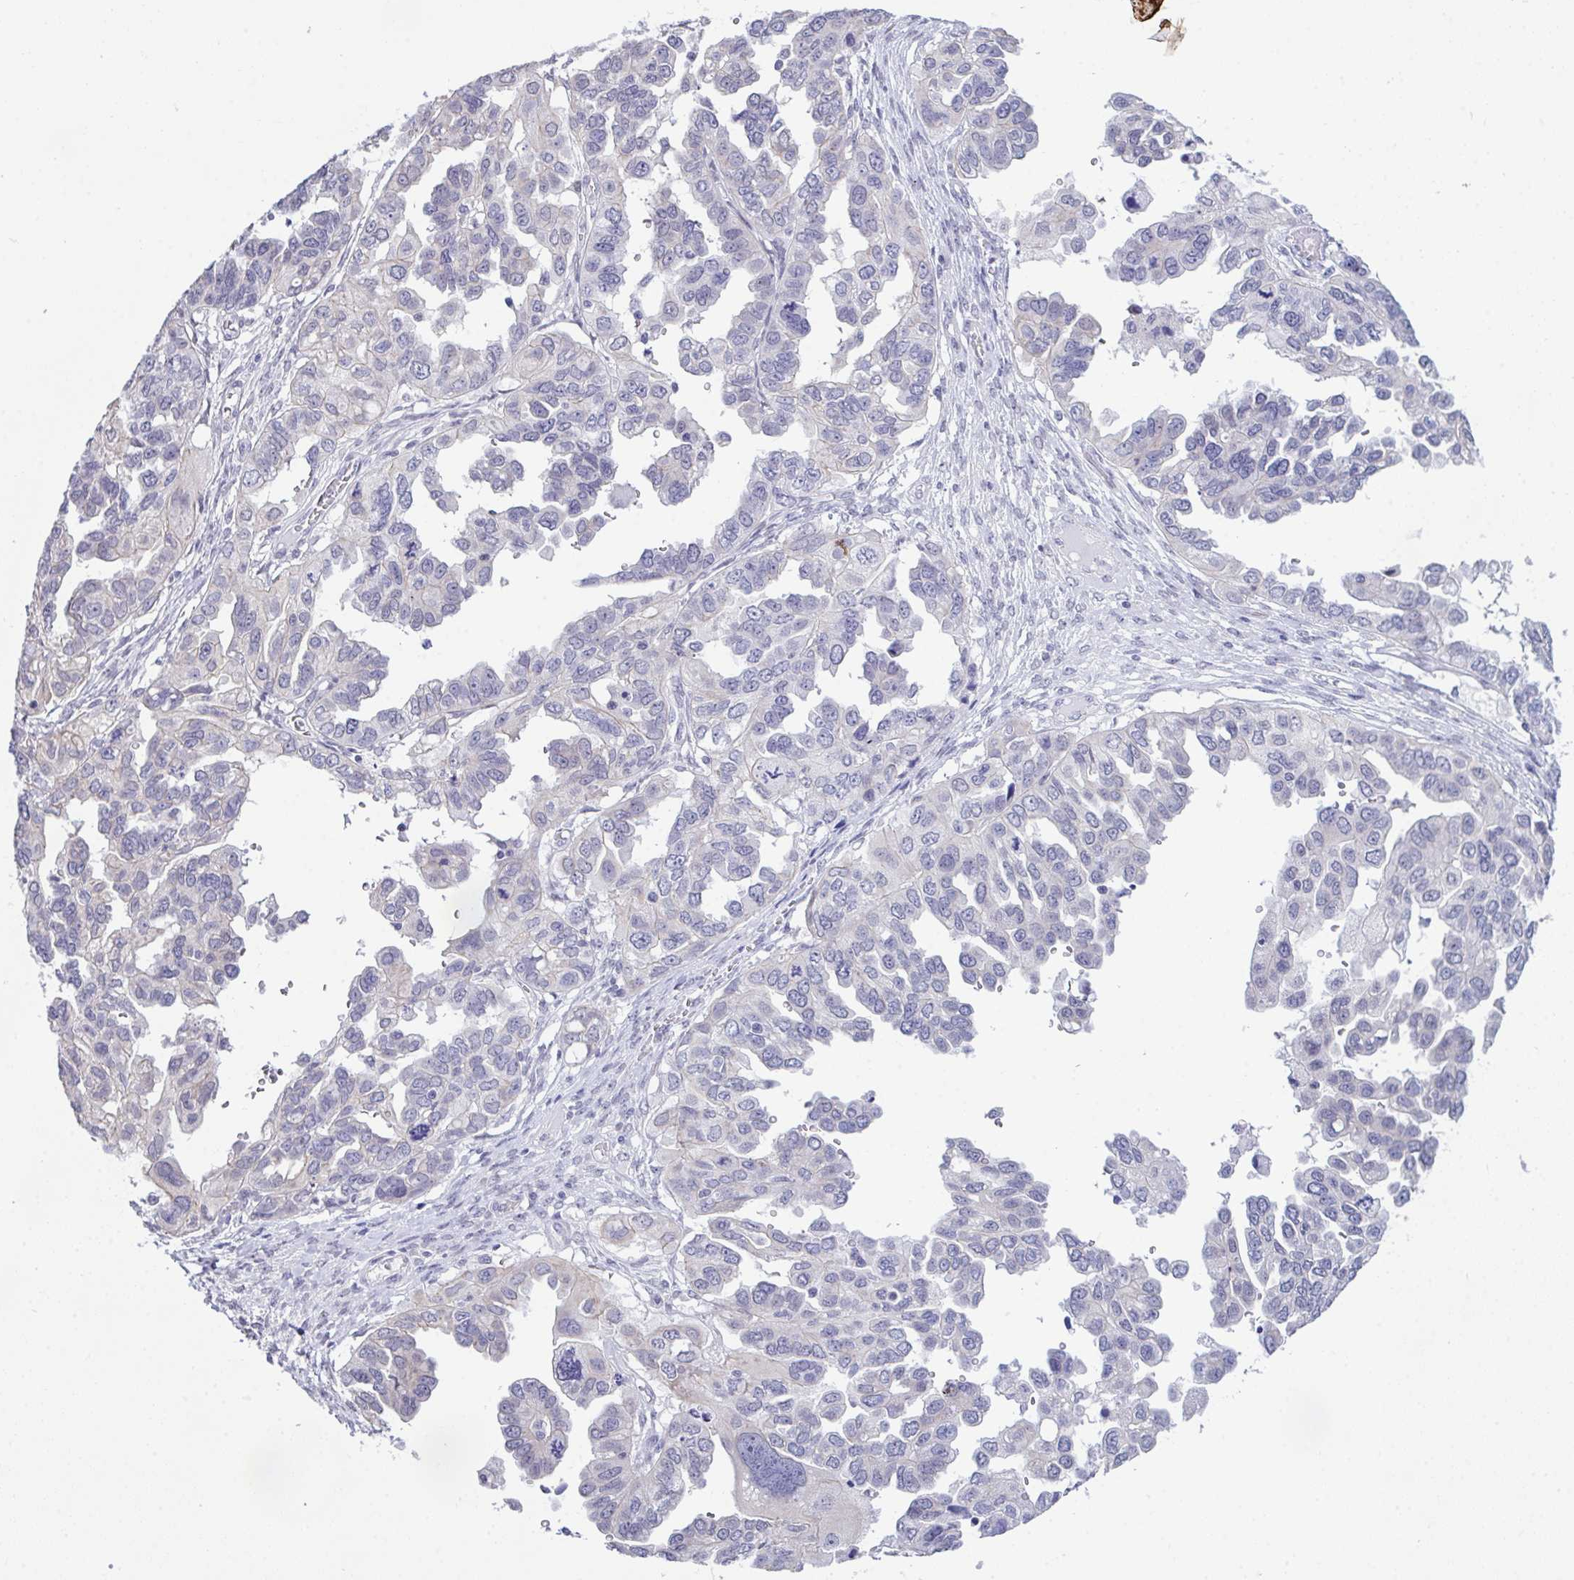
{"staining": {"intensity": "negative", "quantity": "none", "location": "none"}, "tissue": "ovarian cancer", "cell_type": "Tumor cells", "image_type": "cancer", "snomed": [{"axis": "morphology", "description": "Cystadenocarcinoma, serous, NOS"}, {"axis": "topography", "description": "Ovary"}], "caption": "This is a photomicrograph of immunohistochemistry staining of ovarian cancer, which shows no positivity in tumor cells.", "gene": "ATP6V0D2", "patient": {"sex": "female", "age": 53}}